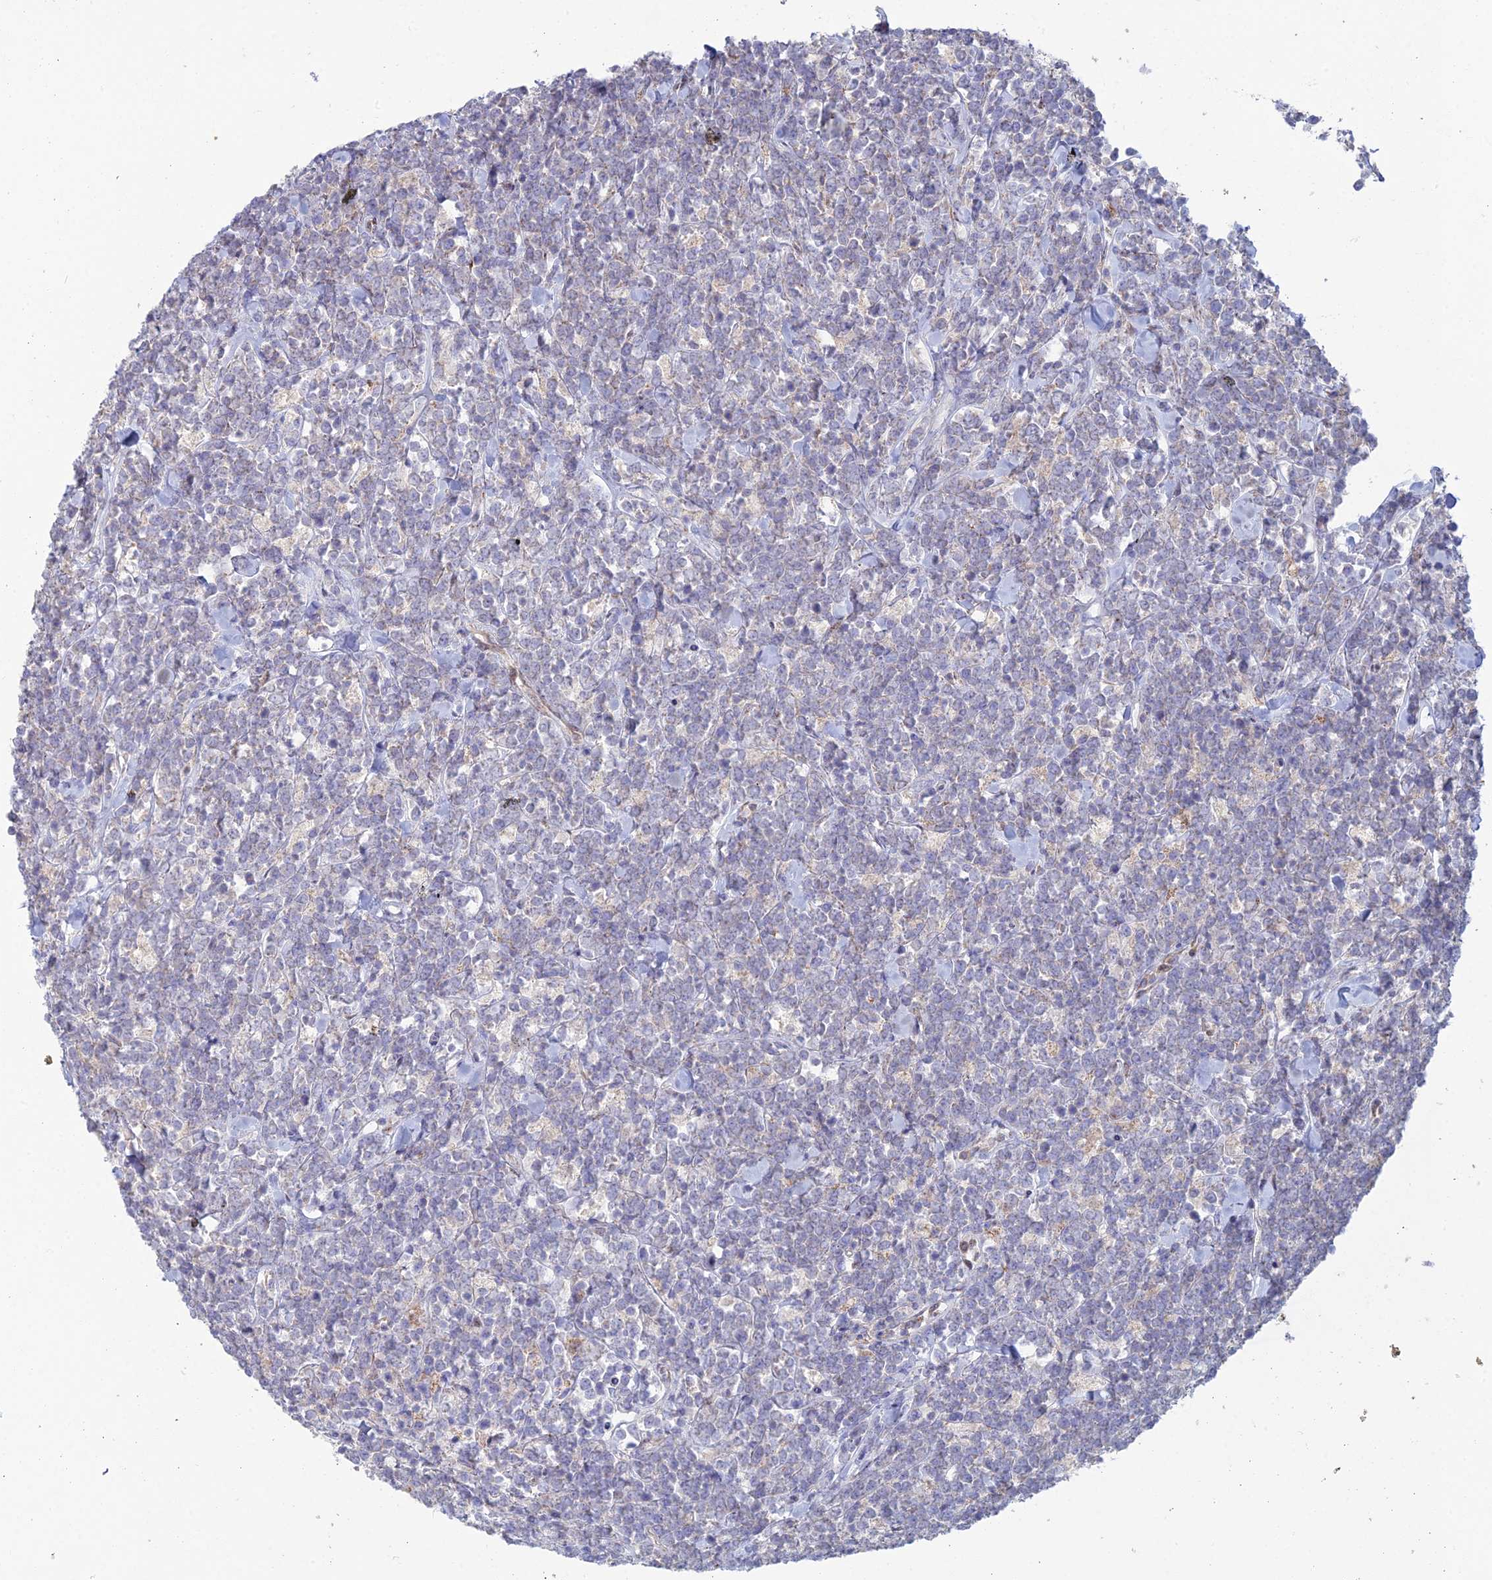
{"staining": {"intensity": "negative", "quantity": "none", "location": "none"}, "tissue": "lymphoma", "cell_type": "Tumor cells", "image_type": "cancer", "snomed": [{"axis": "morphology", "description": "Malignant lymphoma, non-Hodgkin's type, High grade"}, {"axis": "topography", "description": "Small intestine"}], "caption": "Protein analysis of lymphoma demonstrates no significant expression in tumor cells. (DAB immunohistochemistry, high magnification).", "gene": "ARL16", "patient": {"sex": "male", "age": 8}}